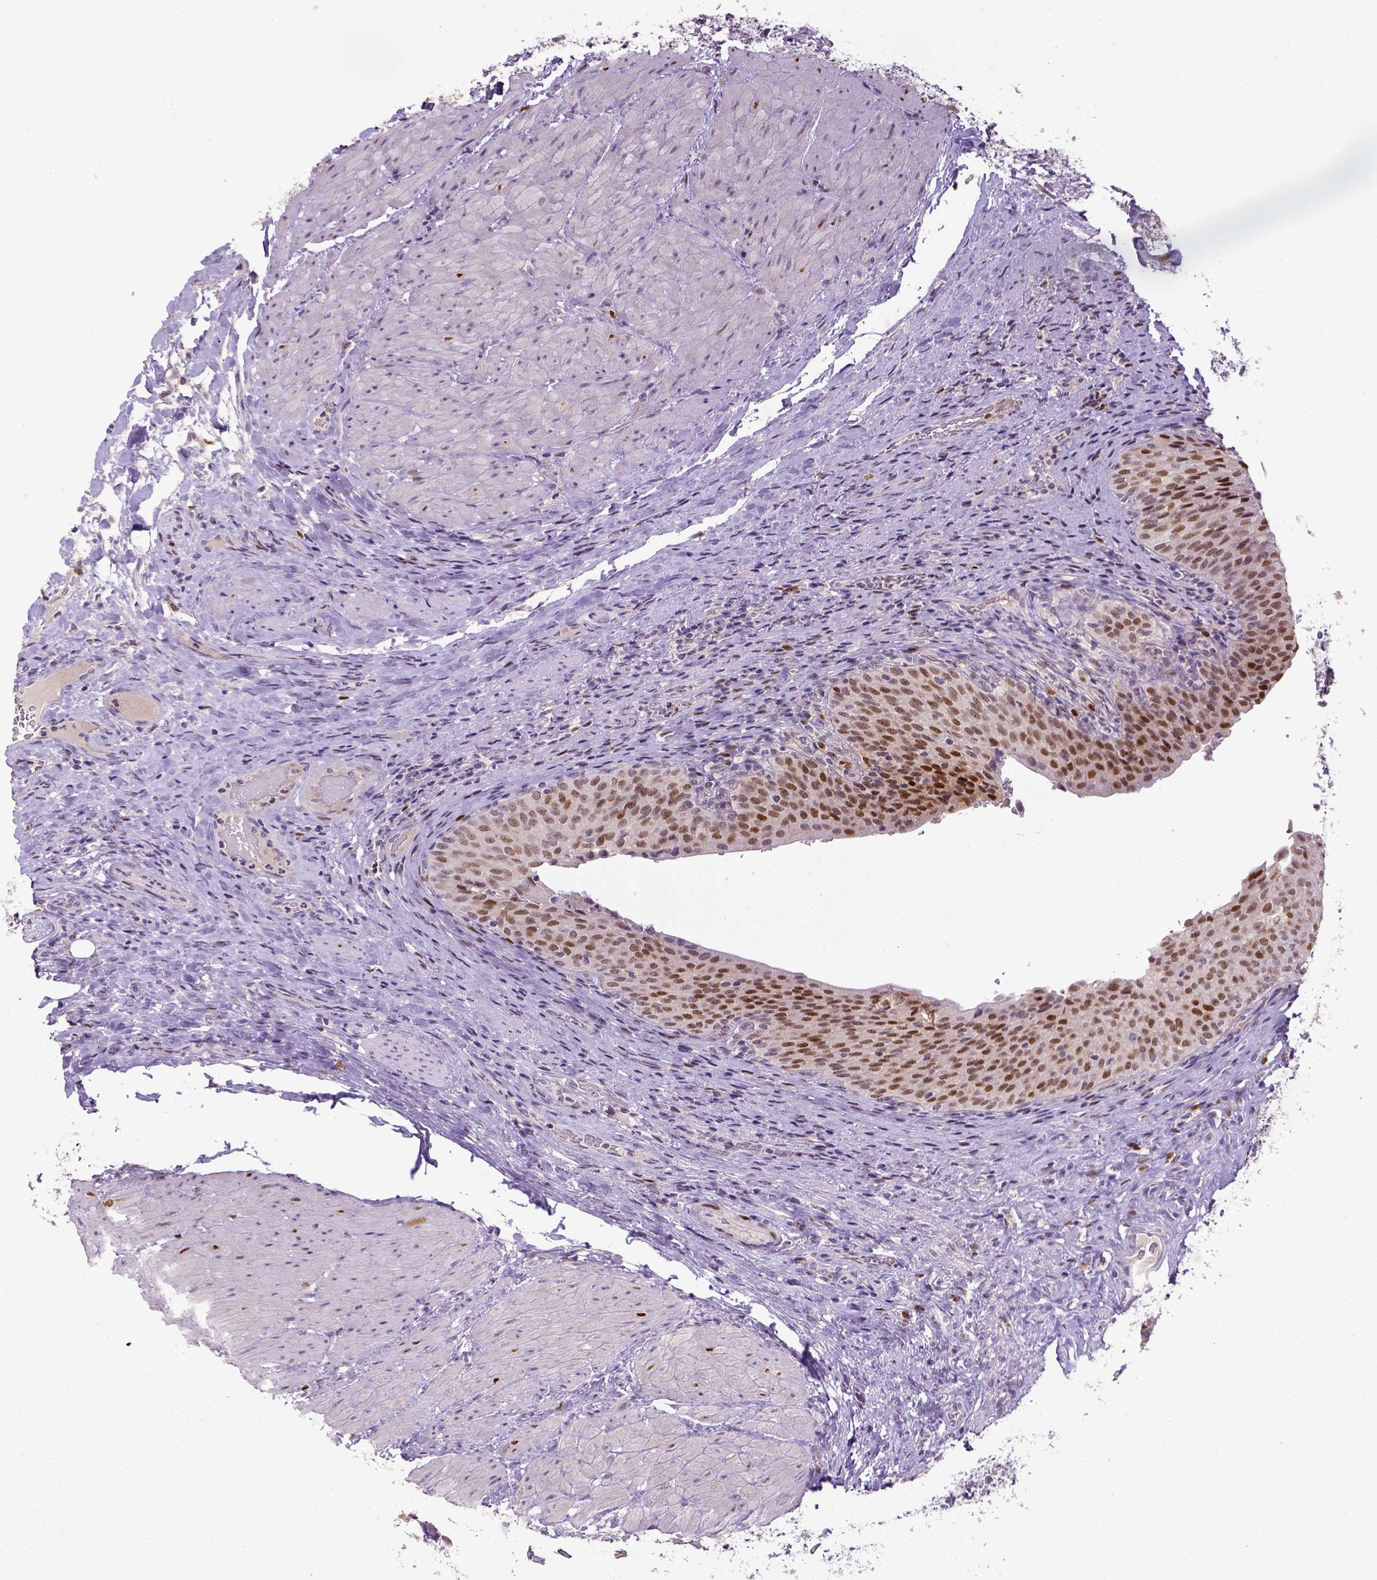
{"staining": {"intensity": "moderate", "quantity": ">75%", "location": "nuclear"}, "tissue": "urinary bladder", "cell_type": "Urothelial cells", "image_type": "normal", "snomed": [{"axis": "morphology", "description": "Normal tissue, NOS"}, {"axis": "topography", "description": "Urinary bladder"}, {"axis": "topography", "description": "Peripheral nerve tissue"}], "caption": "The photomicrograph shows a brown stain indicating the presence of a protein in the nuclear of urothelial cells in urinary bladder.", "gene": "CDKN1A", "patient": {"sex": "male", "age": 66}}